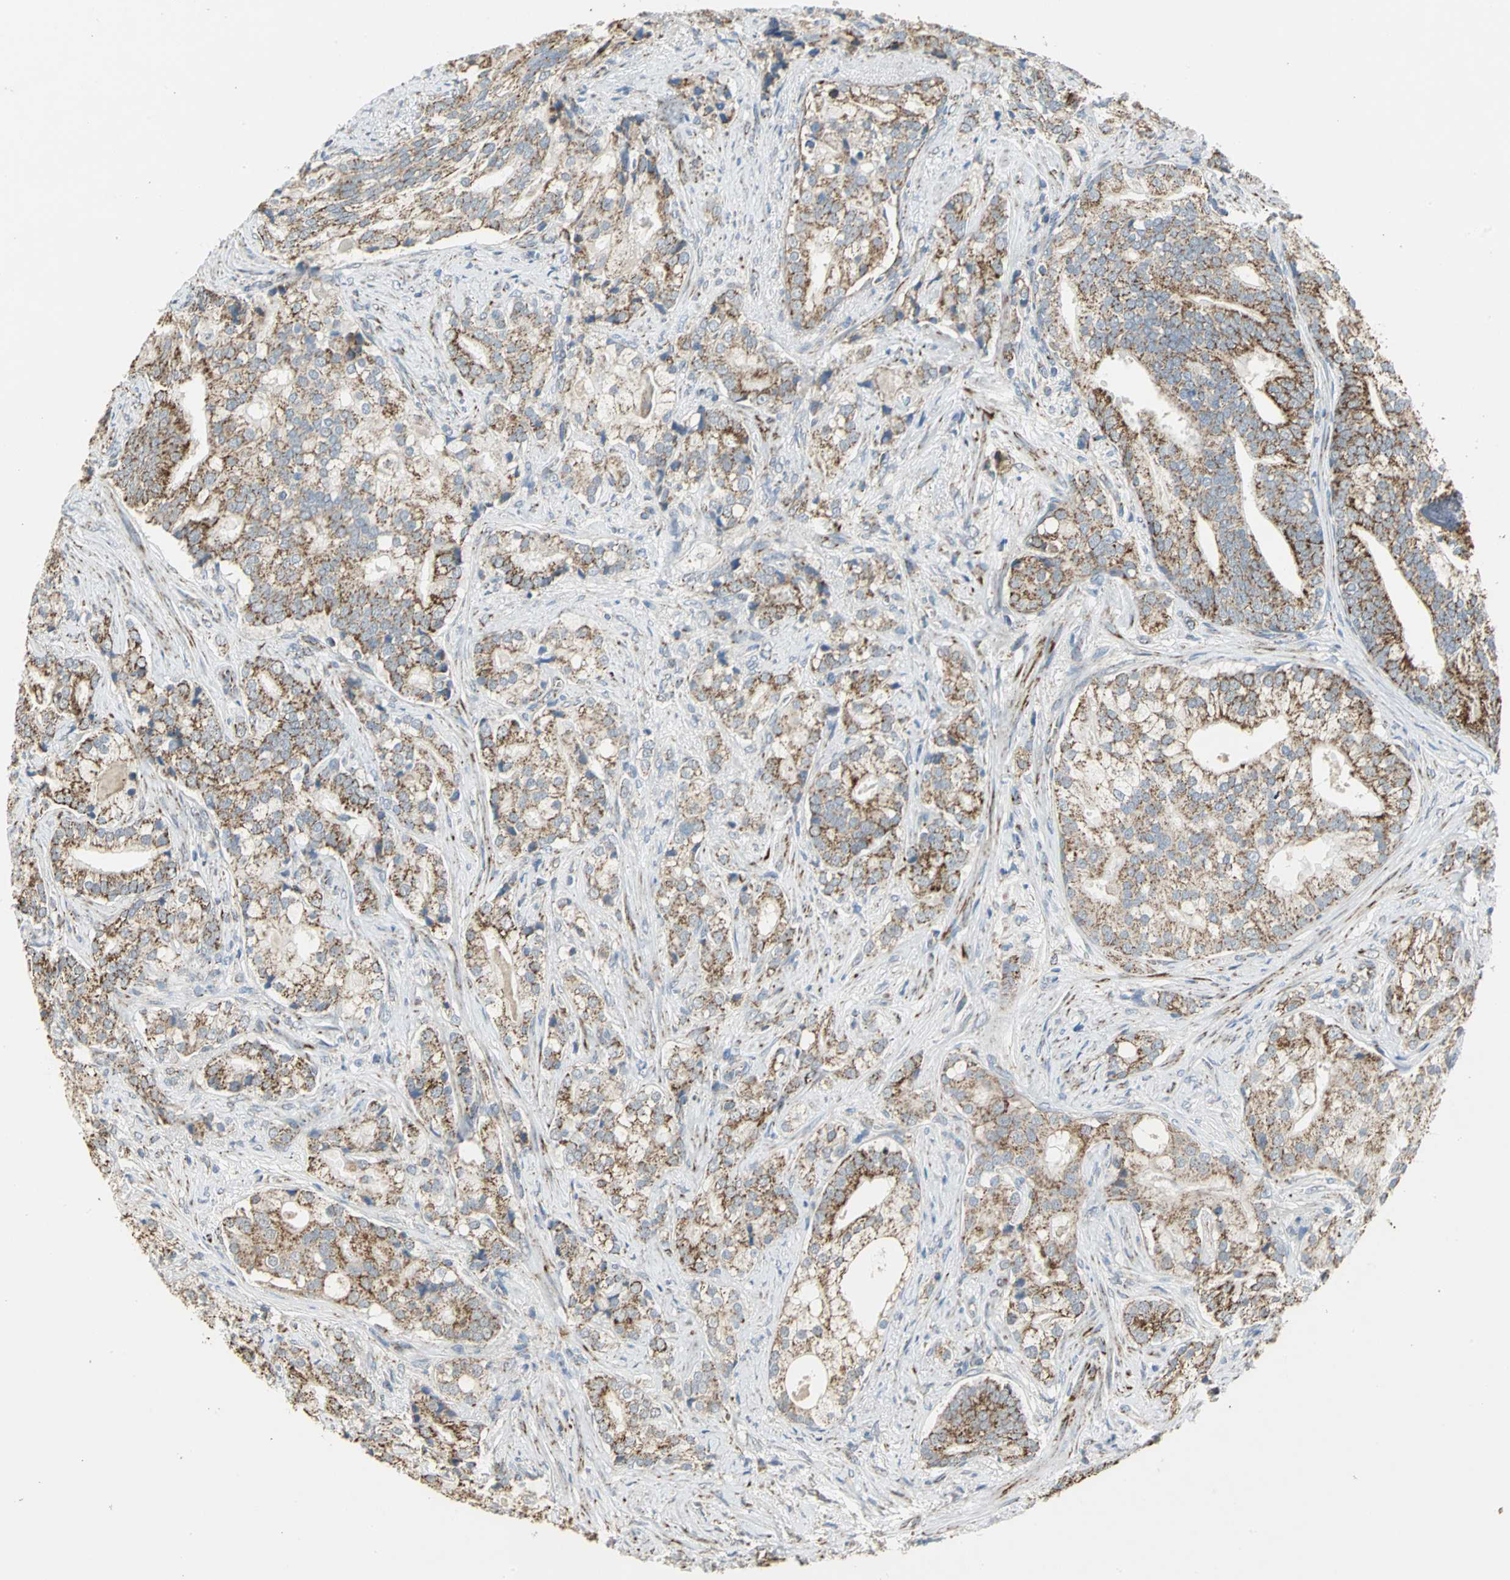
{"staining": {"intensity": "strong", "quantity": ">75%", "location": "cytoplasmic/membranous"}, "tissue": "prostate cancer", "cell_type": "Tumor cells", "image_type": "cancer", "snomed": [{"axis": "morphology", "description": "Adenocarcinoma, Low grade"}, {"axis": "topography", "description": "Prostate"}], "caption": "Immunohistochemical staining of prostate cancer displays strong cytoplasmic/membranous protein positivity in about >75% of tumor cells. The staining is performed using DAB (3,3'-diaminobenzidine) brown chromogen to label protein expression. The nuclei are counter-stained blue using hematoxylin.", "gene": "NDUFB5", "patient": {"sex": "male", "age": 58}}